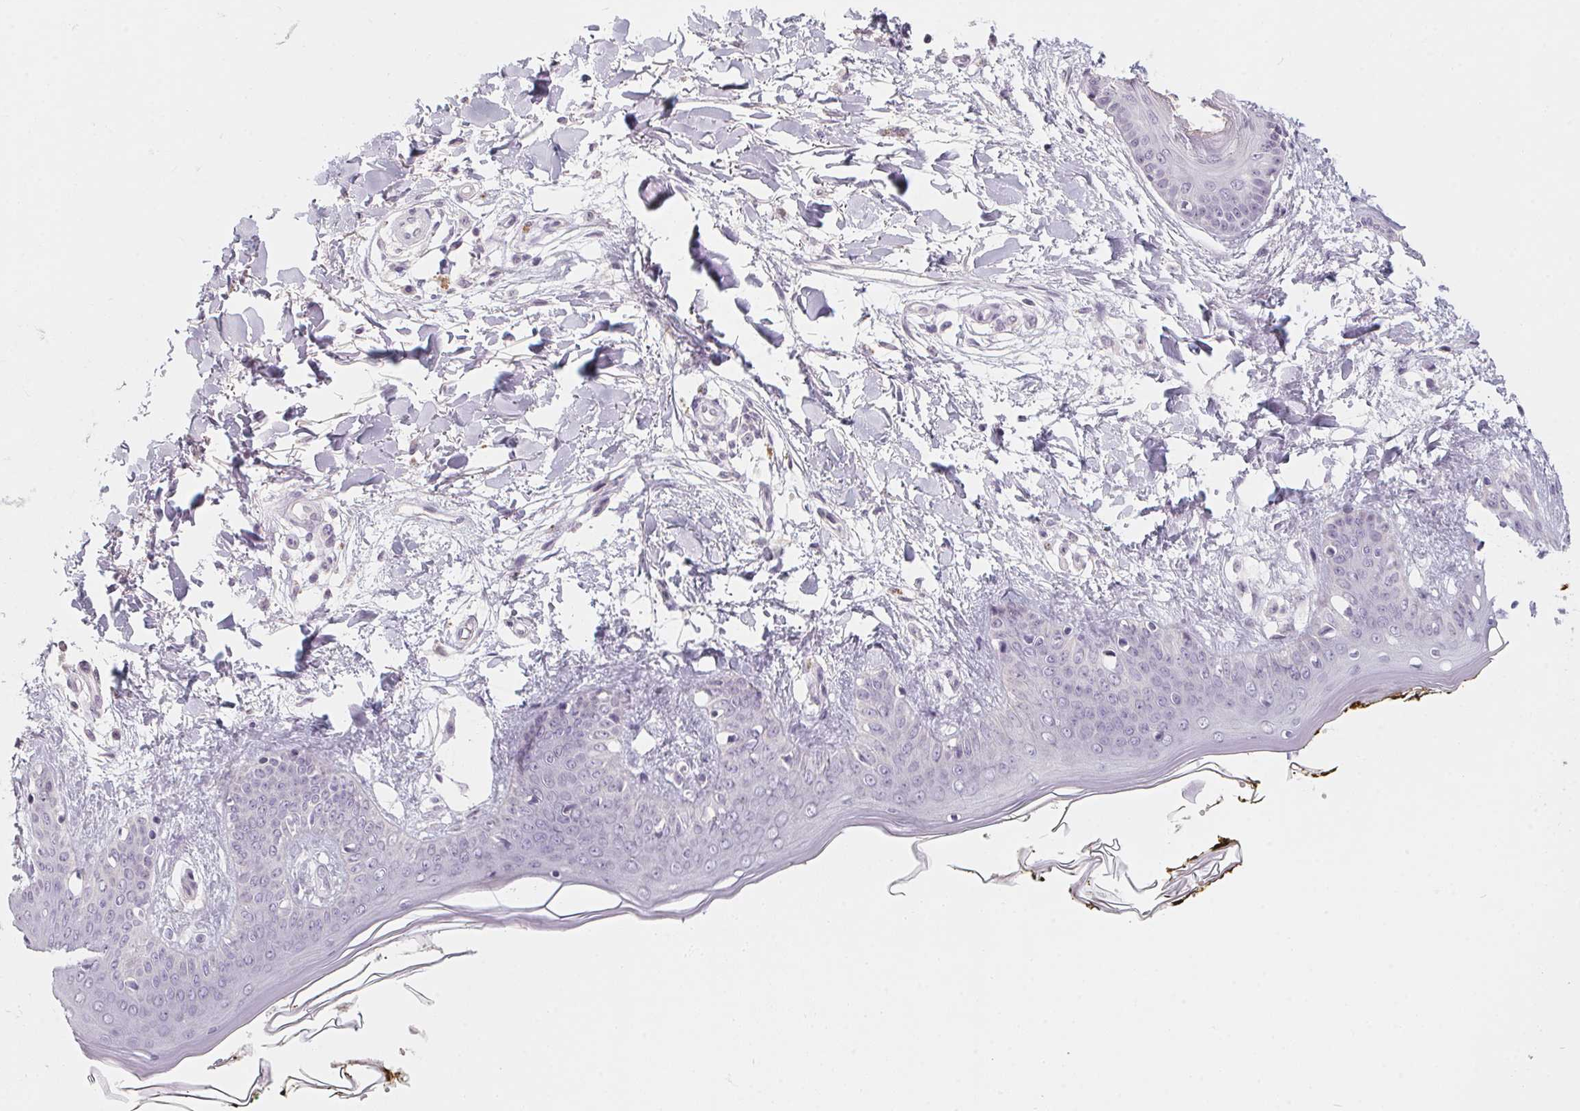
{"staining": {"intensity": "negative", "quantity": "none", "location": "none"}, "tissue": "skin", "cell_type": "Fibroblasts", "image_type": "normal", "snomed": [{"axis": "morphology", "description": "Normal tissue, NOS"}, {"axis": "topography", "description": "Skin"}], "caption": "DAB (3,3'-diaminobenzidine) immunohistochemical staining of benign human skin shows no significant staining in fibroblasts.", "gene": "CAPZA3", "patient": {"sex": "female", "age": 34}}